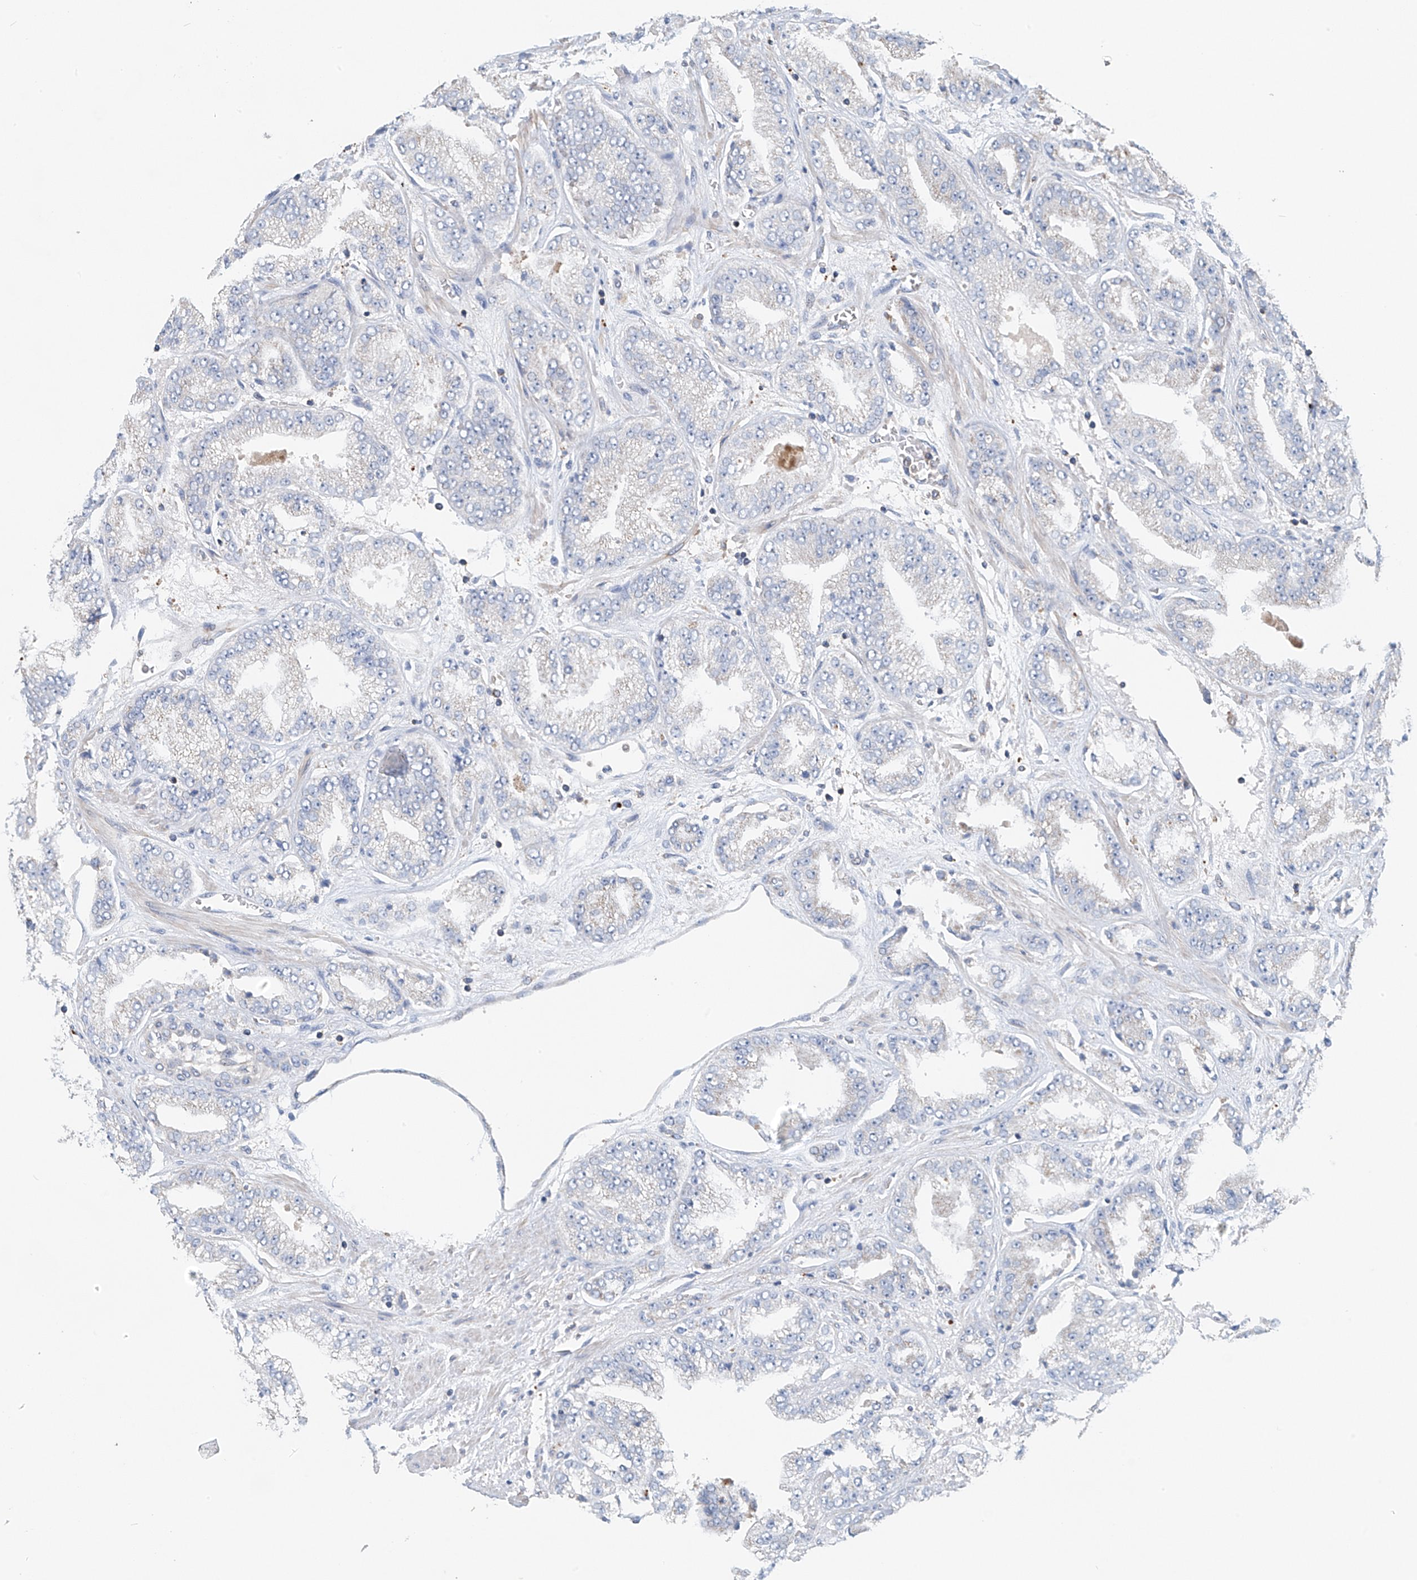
{"staining": {"intensity": "negative", "quantity": "none", "location": "none"}, "tissue": "prostate cancer", "cell_type": "Tumor cells", "image_type": "cancer", "snomed": [{"axis": "morphology", "description": "Adenocarcinoma, High grade"}, {"axis": "topography", "description": "Prostate"}], "caption": "Image shows no significant protein positivity in tumor cells of prostate cancer. (DAB (3,3'-diaminobenzidine) IHC visualized using brightfield microscopy, high magnification).", "gene": "SYN3", "patient": {"sex": "male", "age": 71}}